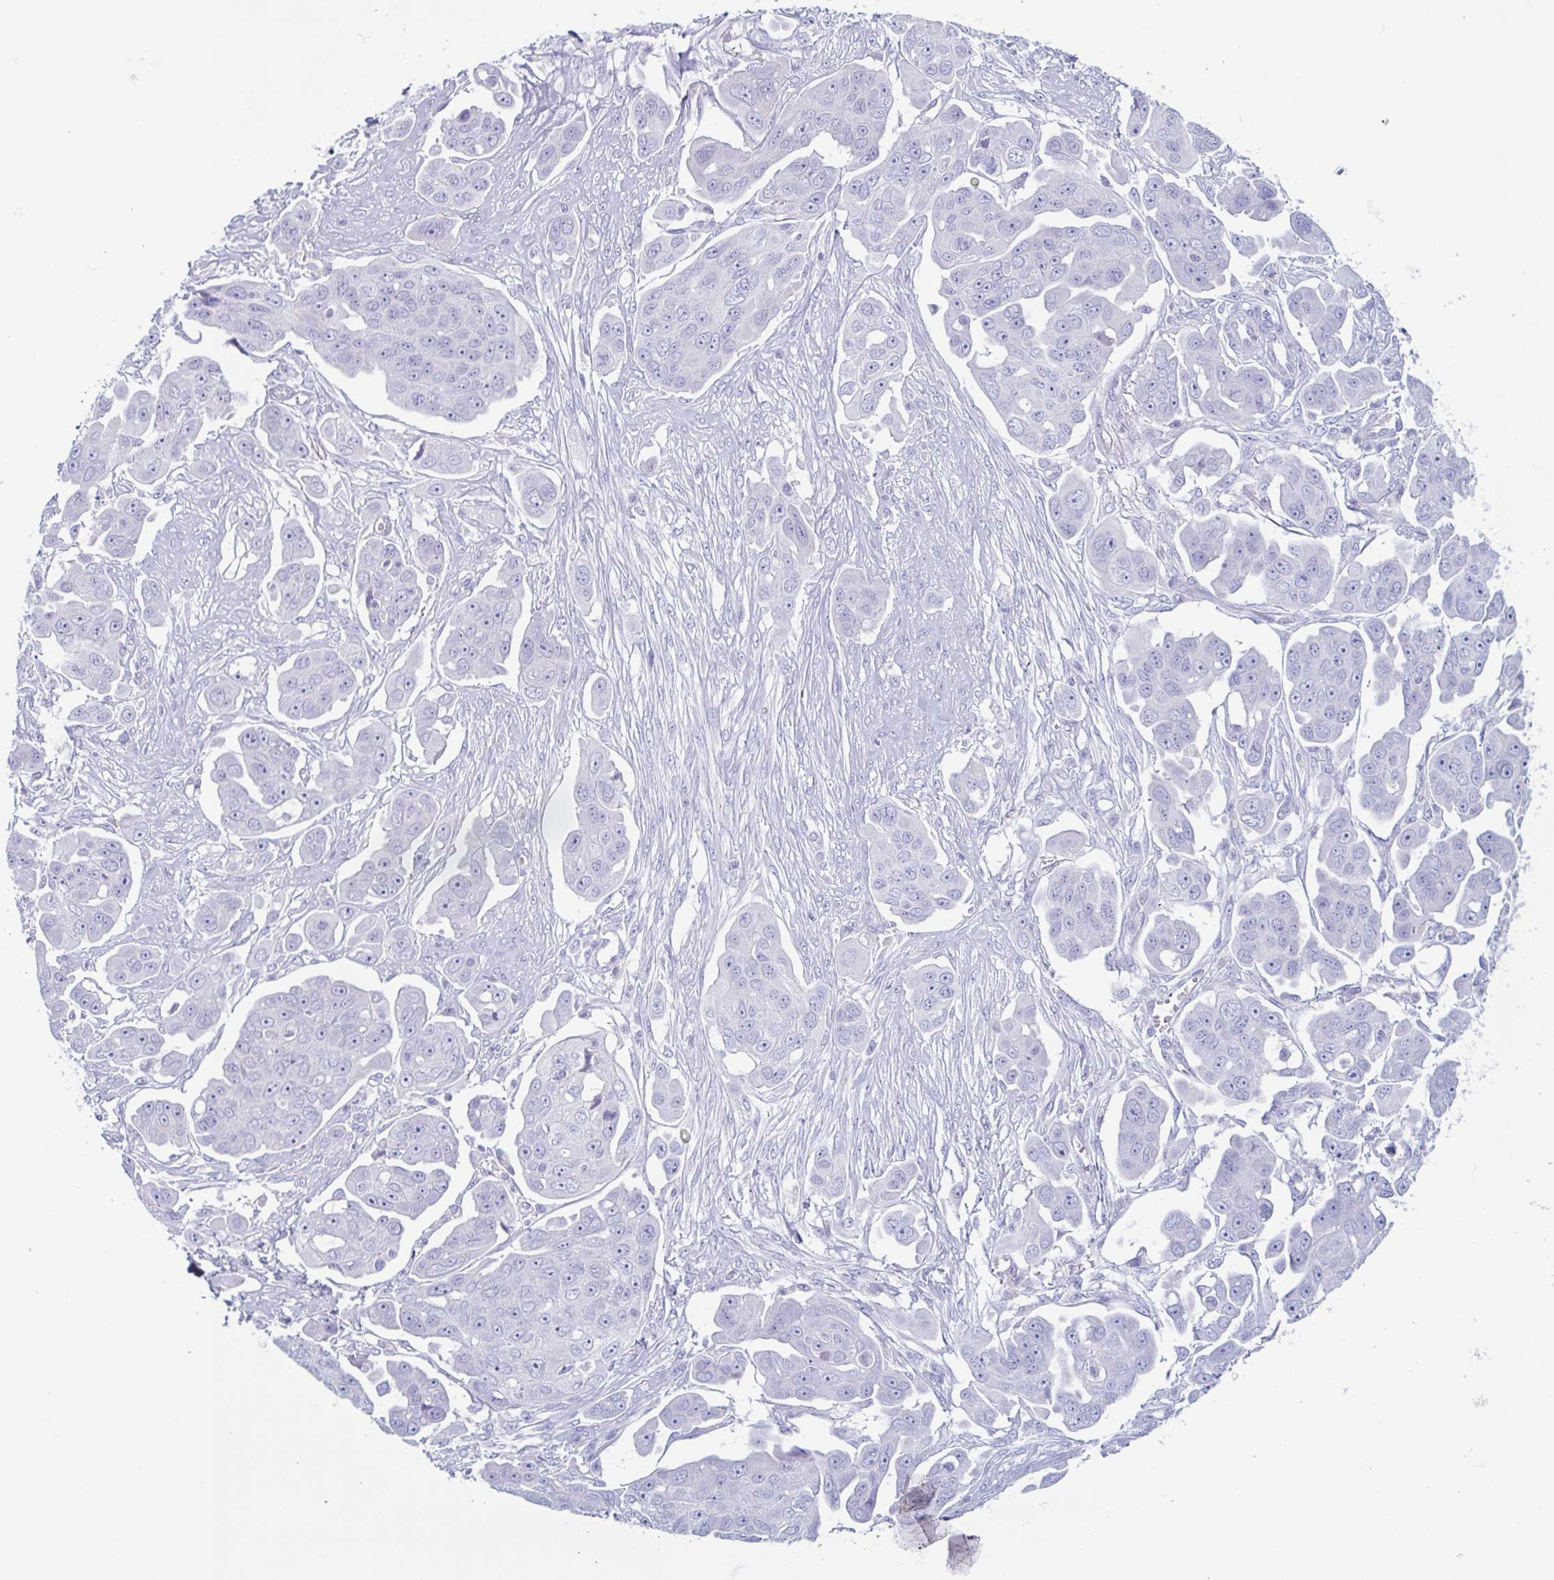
{"staining": {"intensity": "negative", "quantity": "none", "location": "none"}, "tissue": "ovarian cancer", "cell_type": "Tumor cells", "image_type": "cancer", "snomed": [{"axis": "morphology", "description": "Carcinoma, endometroid"}, {"axis": "topography", "description": "Ovary"}], "caption": "Ovarian cancer (endometroid carcinoma) was stained to show a protein in brown. There is no significant positivity in tumor cells. The staining is performed using DAB brown chromogen with nuclei counter-stained in using hematoxylin.", "gene": "BPI", "patient": {"sex": "female", "age": 70}}